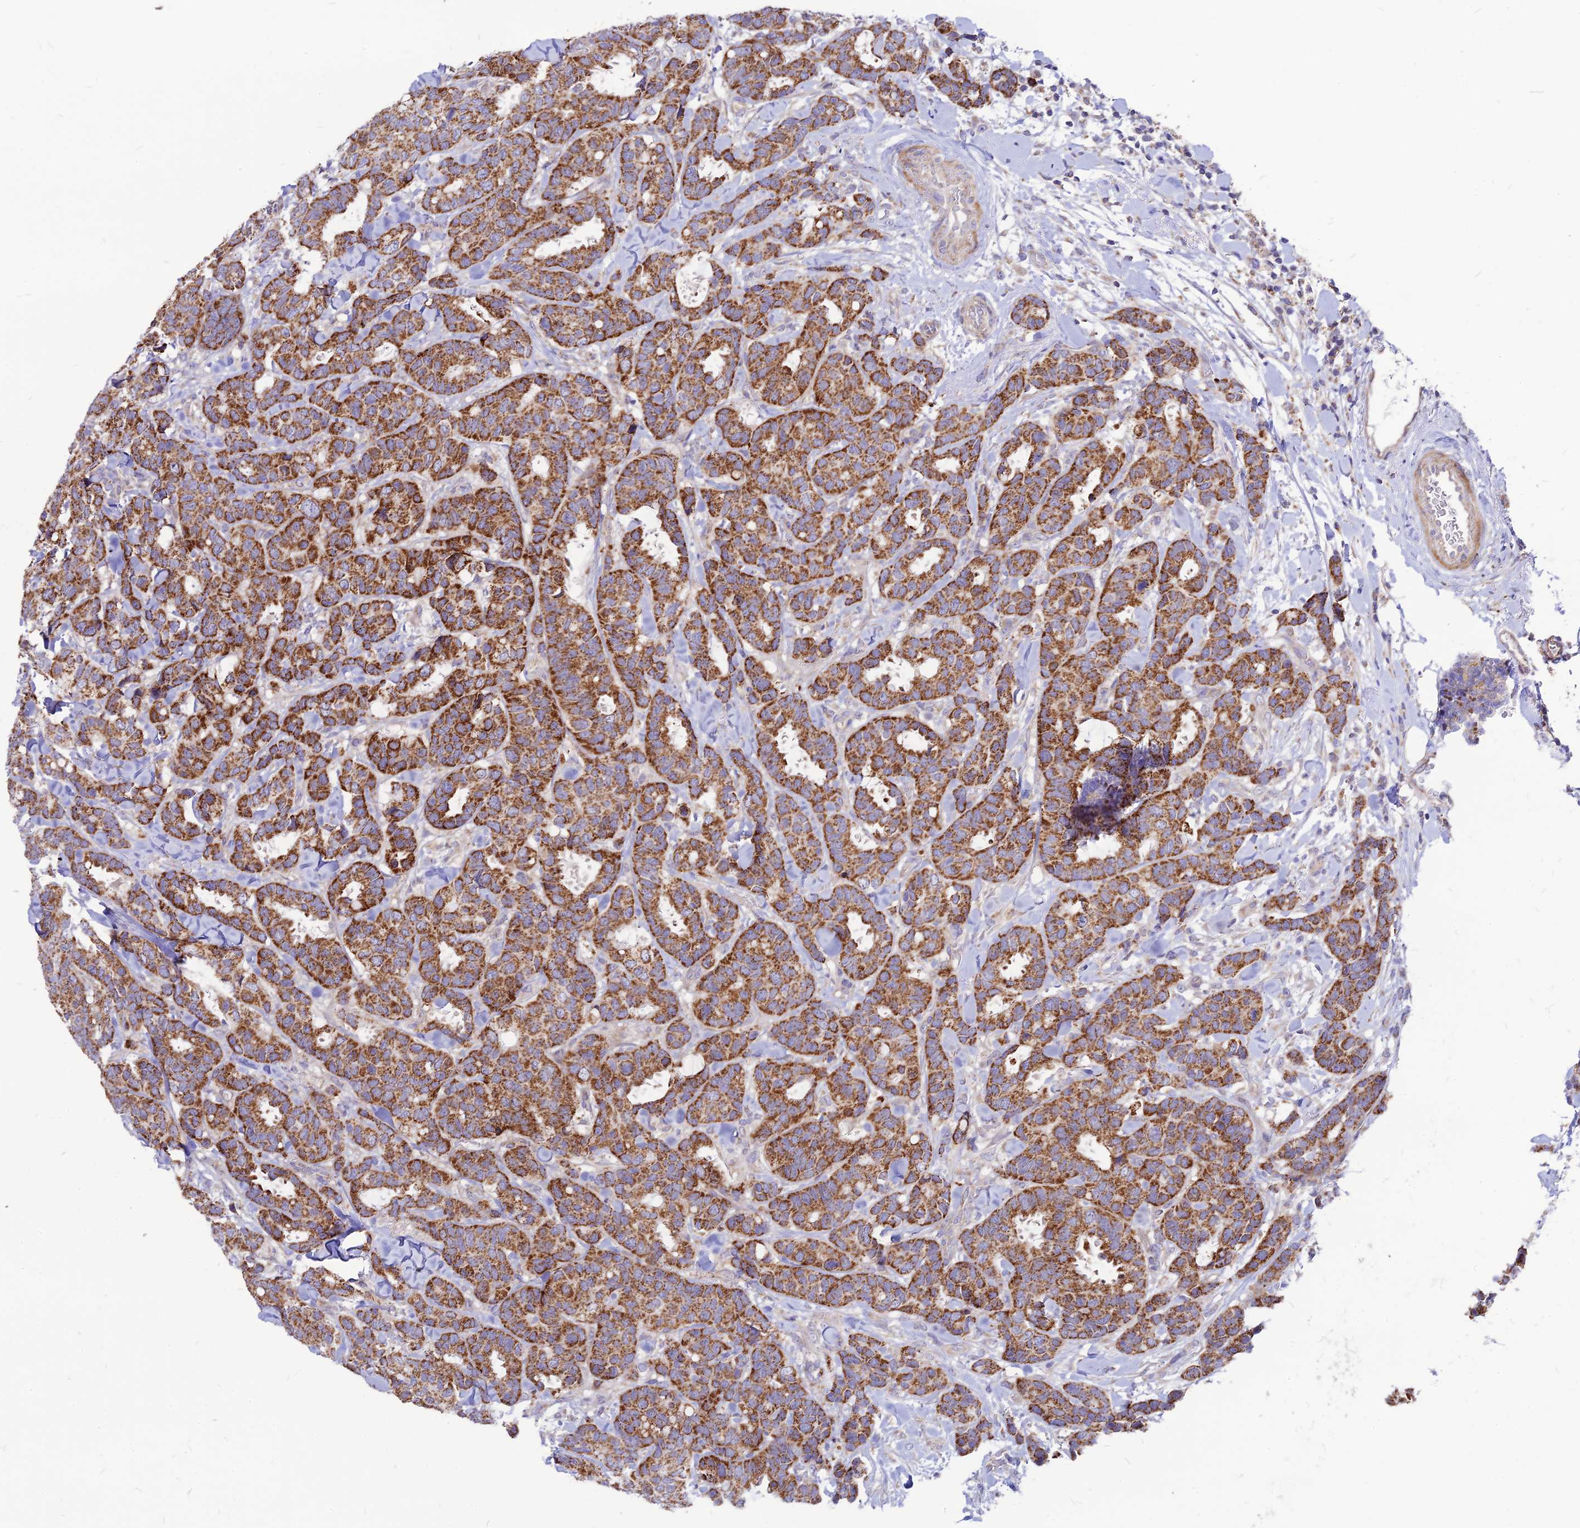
{"staining": {"intensity": "strong", "quantity": ">75%", "location": "cytoplasmic/membranous"}, "tissue": "breast cancer", "cell_type": "Tumor cells", "image_type": "cancer", "snomed": [{"axis": "morphology", "description": "Normal tissue, NOS"}, {"axis": "morphology", "description": "Duct carcinoma"}, {"axis": "topography", "description": "Breast"}], "caption": "Protein positivity by immunohistochemistry displays strong cytoplasmic/membranous positivity in approximately >75% of tumor cells in breast intraductal carcinoma.", "gene": "ECI1", "patient": {"sex": "female", "age": 87}}